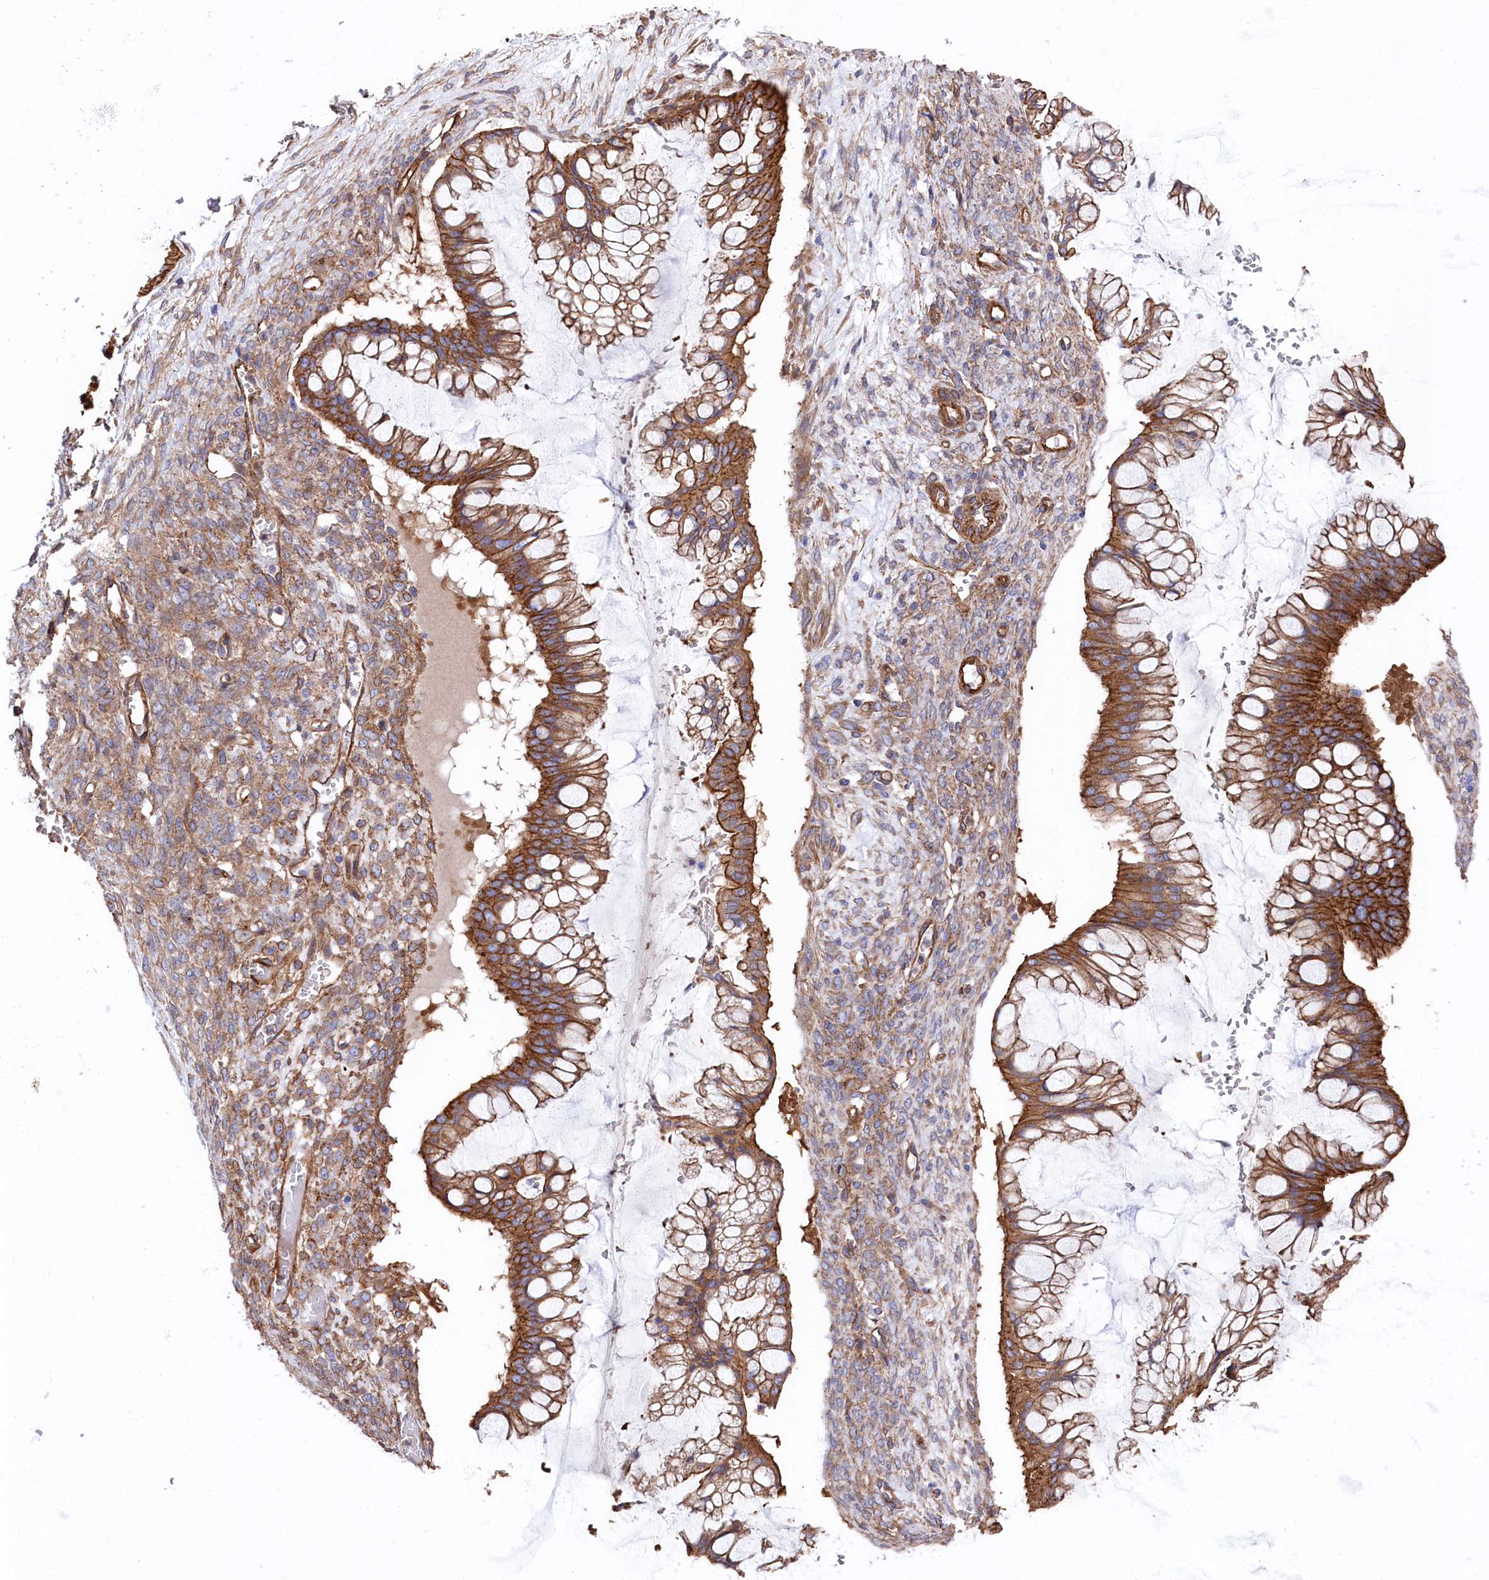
{"staining": {"intensity": "strong", "quantity": ">75%", "location": "cytoplasmic/membranous"}, "tissue": "ovarian cancer", "cell_type": "Tumor cells", "image_type": "cancer", "snomed": [{"axis": "morphology", "description": "Cystadenocarcinoma, mucinous, NOS"}, {"axis": "topography", "description": "Ovary"}], "caption": "Ovarian mucinous cystadenocarcinoma tissue exhibits strong cytoplasmic/membranous expression in approximately >75% of tumor cells", "gene": "TNKS1BP1", "patient": {"sex": "female", "age": 73}}